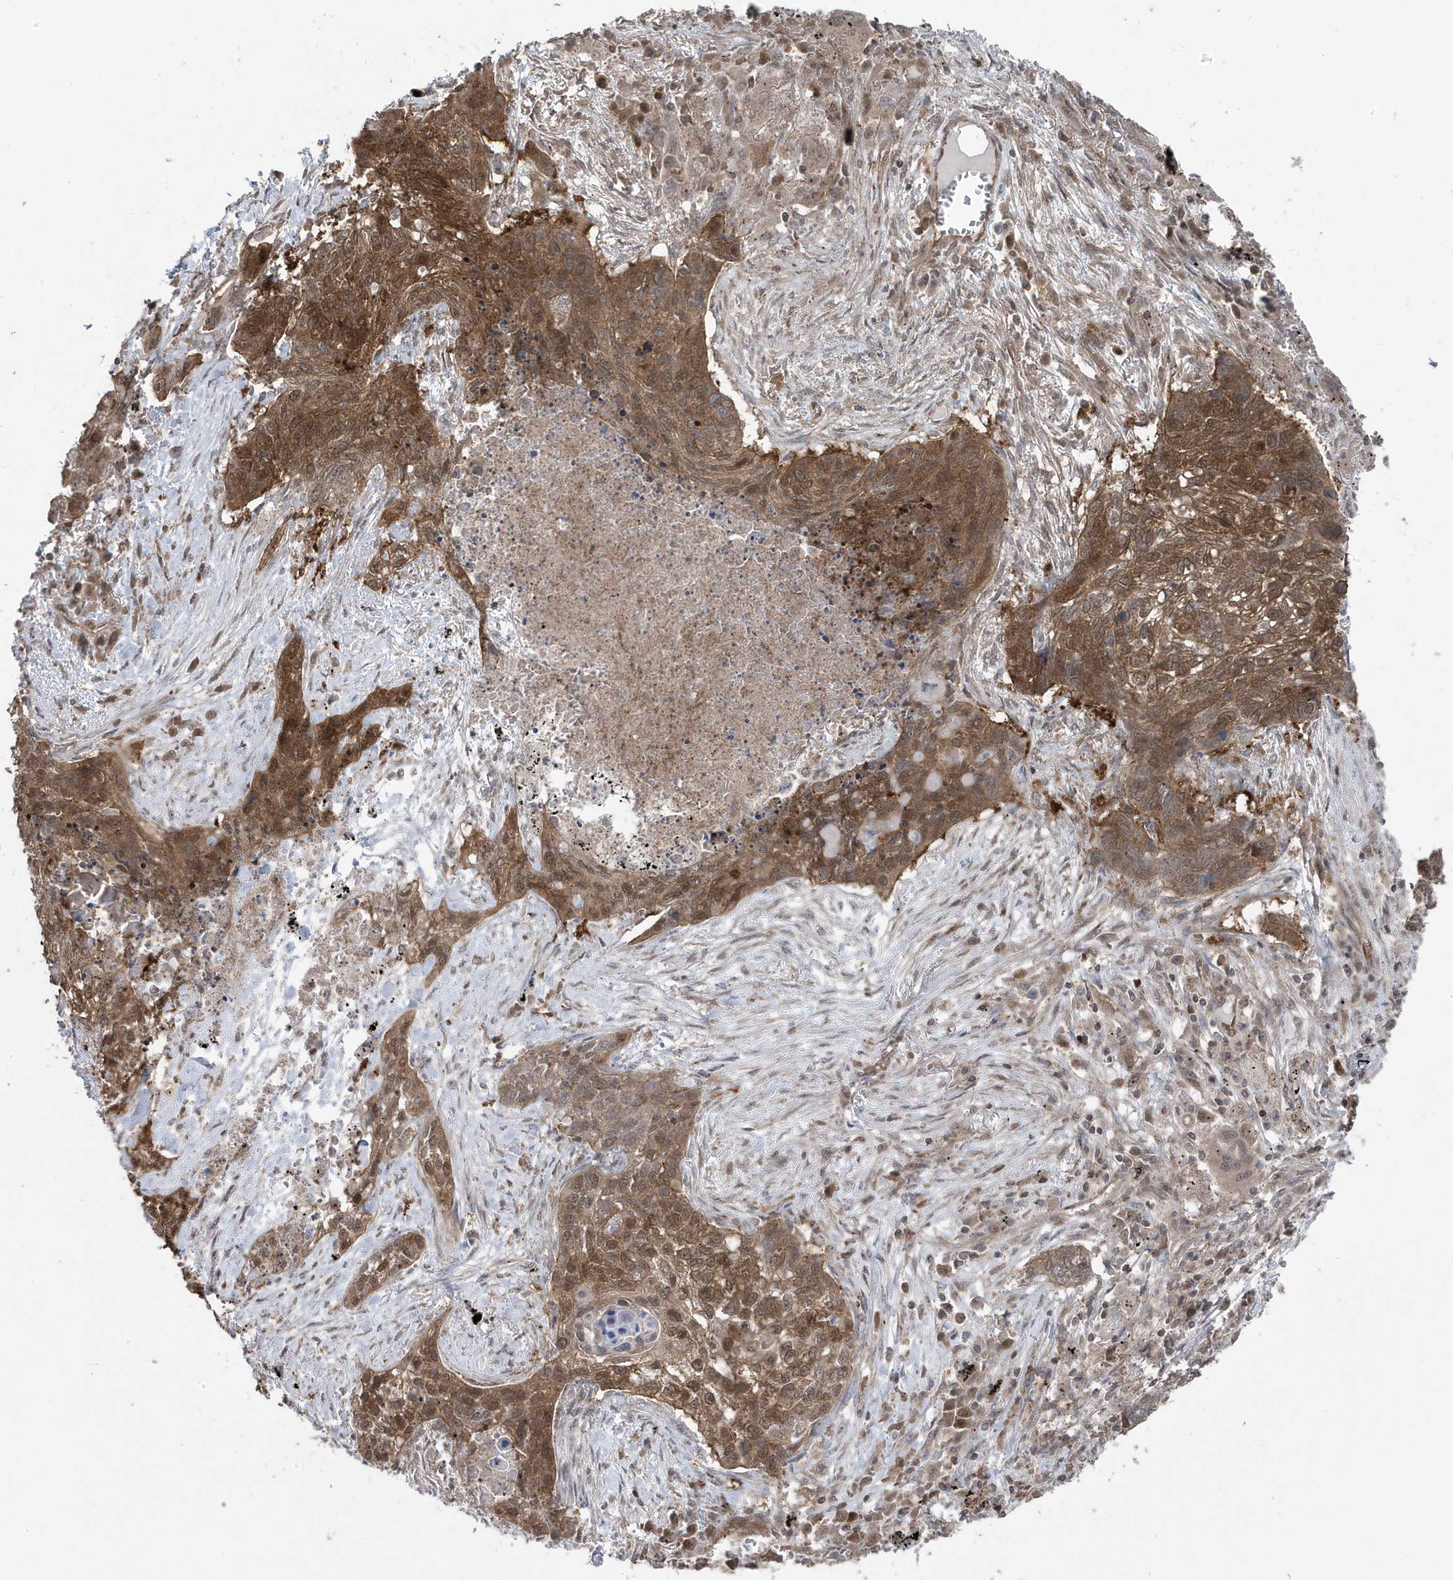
{"staining": {"intensity": "moderate", "quantity": ">75%", "location": "cytoplasmic/membranous,nuclear"}, "tissue": "lung cancer", "cell_type": "Tumor cells", "image_type": "cancer", "snomed": [{"axis": "morphology", "description": "Squamous cell carcinoma, NOS"}, {"axis": "topography", "description": "Lung"}], "caption": "This is a histology image of immunohistochemistry (IHC) staining of lung cancer, which shows moderate expression in the cytoplasmic/membranous and nuclear of tumor cells.", "gene": "MAPK1IP1L", "patient": {"sex": "female", "age": 63}}